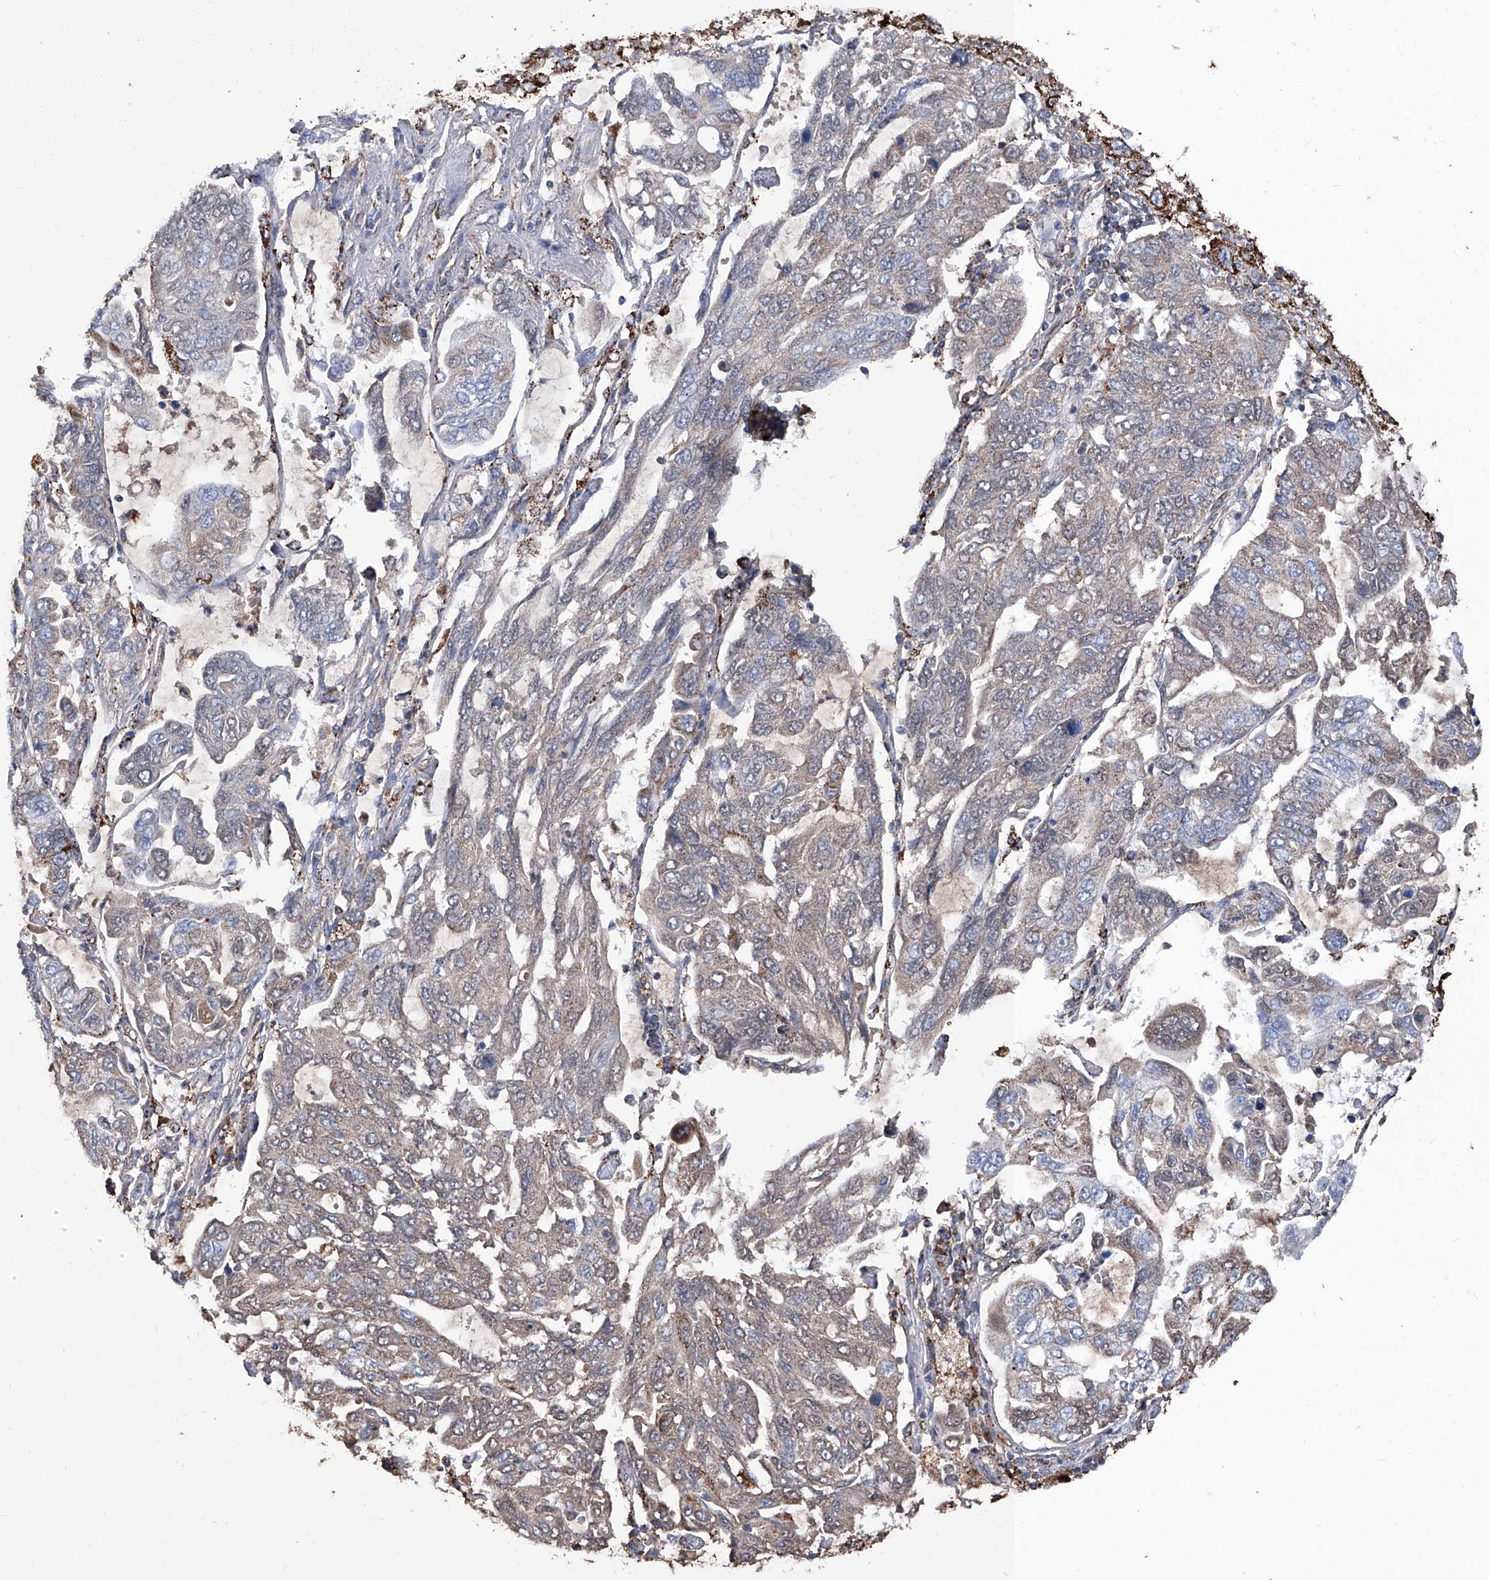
{"staining": {"intensity": "weak", "quantity": "25%-75%", "location": "cytoplasmic/membranous"}, "tissue": "lung cancer", "cell_type": "Tumor cells", "image_type": "cancer", "snomed": [{"axis": "morphology", "description": "Adenocarcinoma, NOS"}, {"axis": "topography", "description": "Lung"}], "caption": "A brown stain highlights weak cytoplasmic/membranous expression of a protein in human lung cancer tumor cells.", "gene": "NHS", "patient": {"sex": "male", "age": 64}}